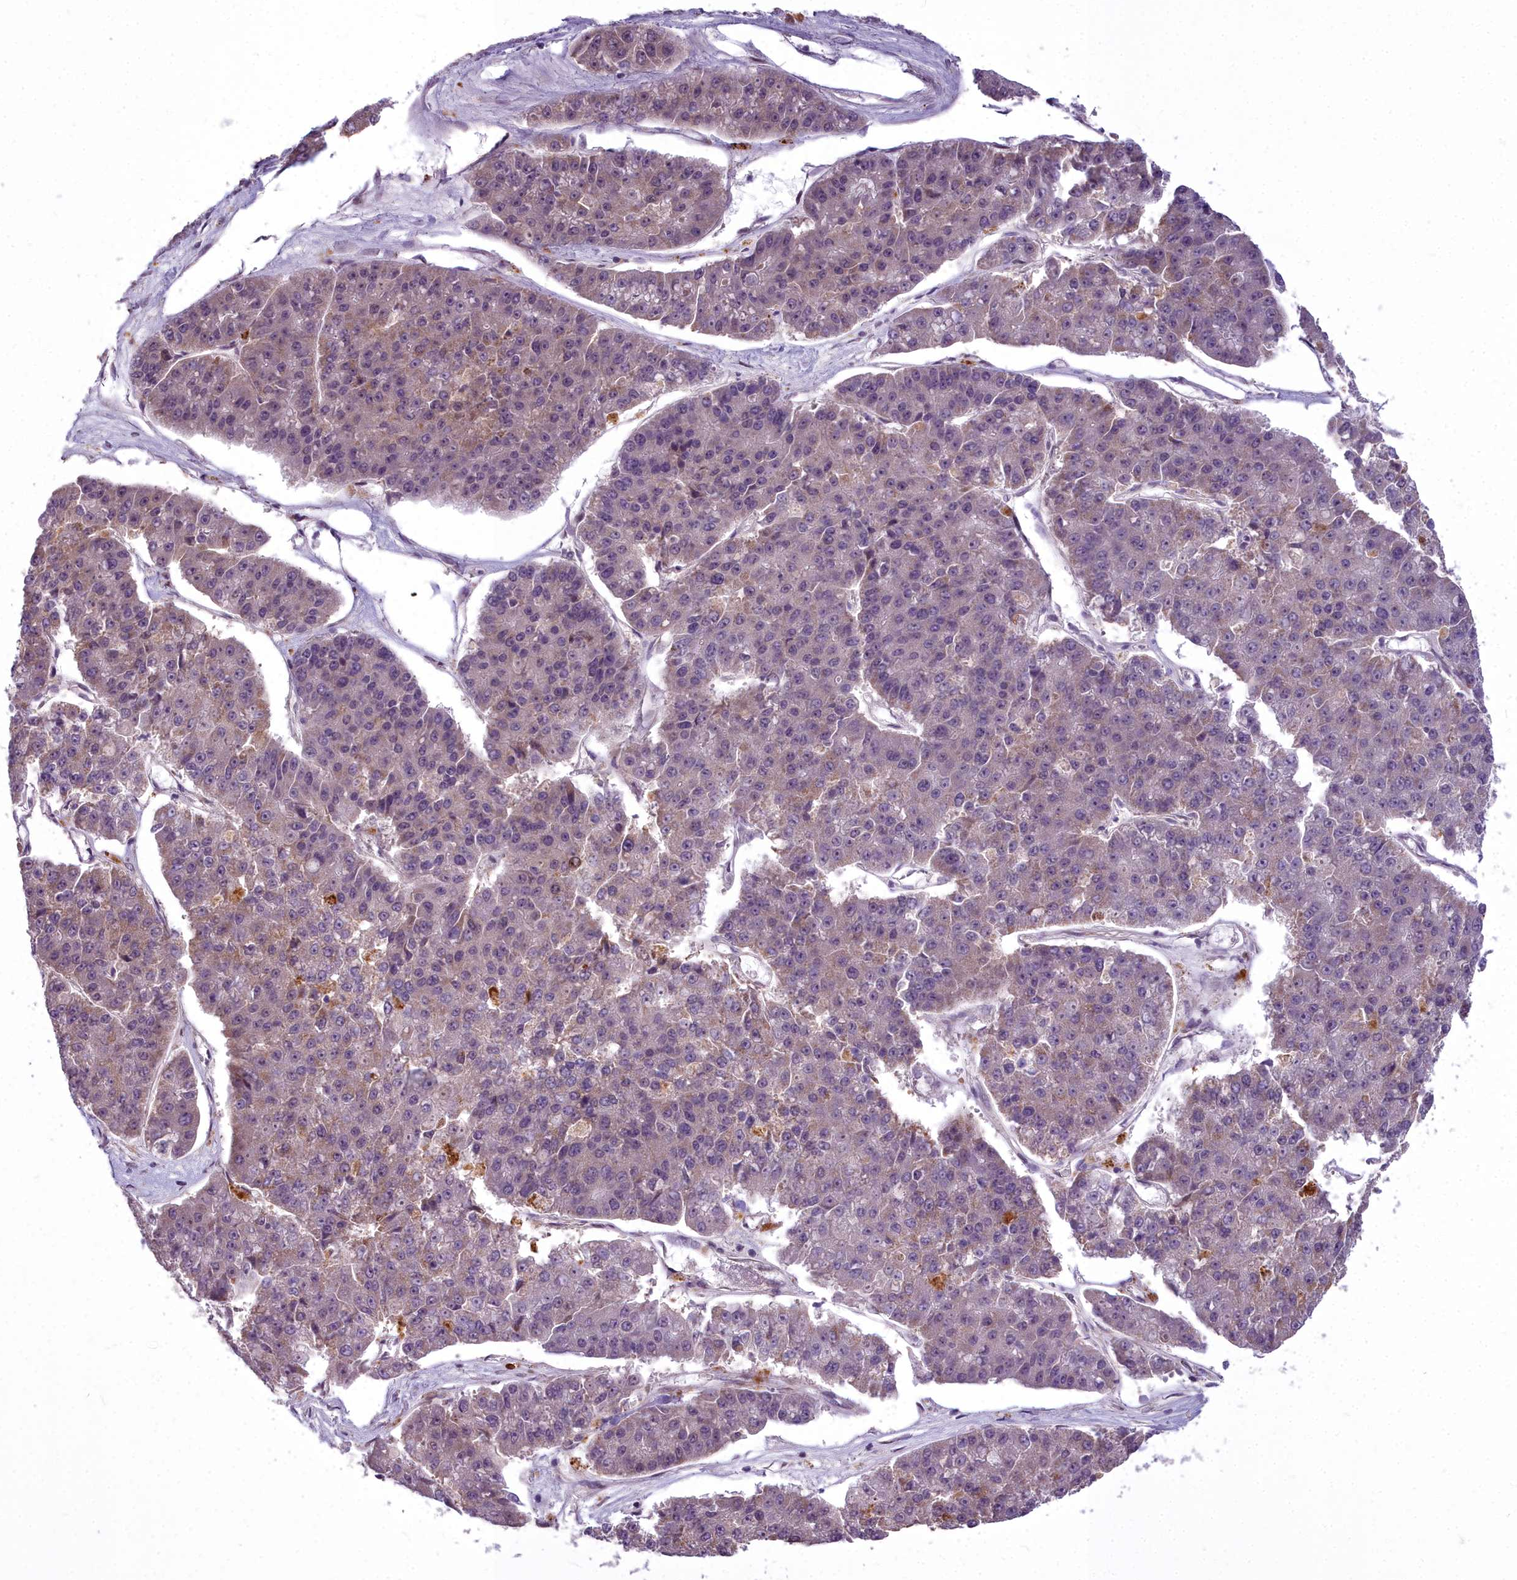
{"staining": {"intensity": "weak", "quantity": "<25%", "location": "cytoplasmic/membranous"}, "tissue": "pancreatic cancer", "cell_type": "Tumor cells", "image_type": "cancer", "snomed": [{"axis": "morphology", "description": "Adenocarcinoma, NOS"}, {"axis": "topography", "description": "Pancreas"}], "caption": "Adenocarcinoma (pancreatic) stained for a protein using immunohistochemistry demonstrates no expression tumor cells.", "gene": "AP1M1", "patient": {"sex": "male", "age": 50}}